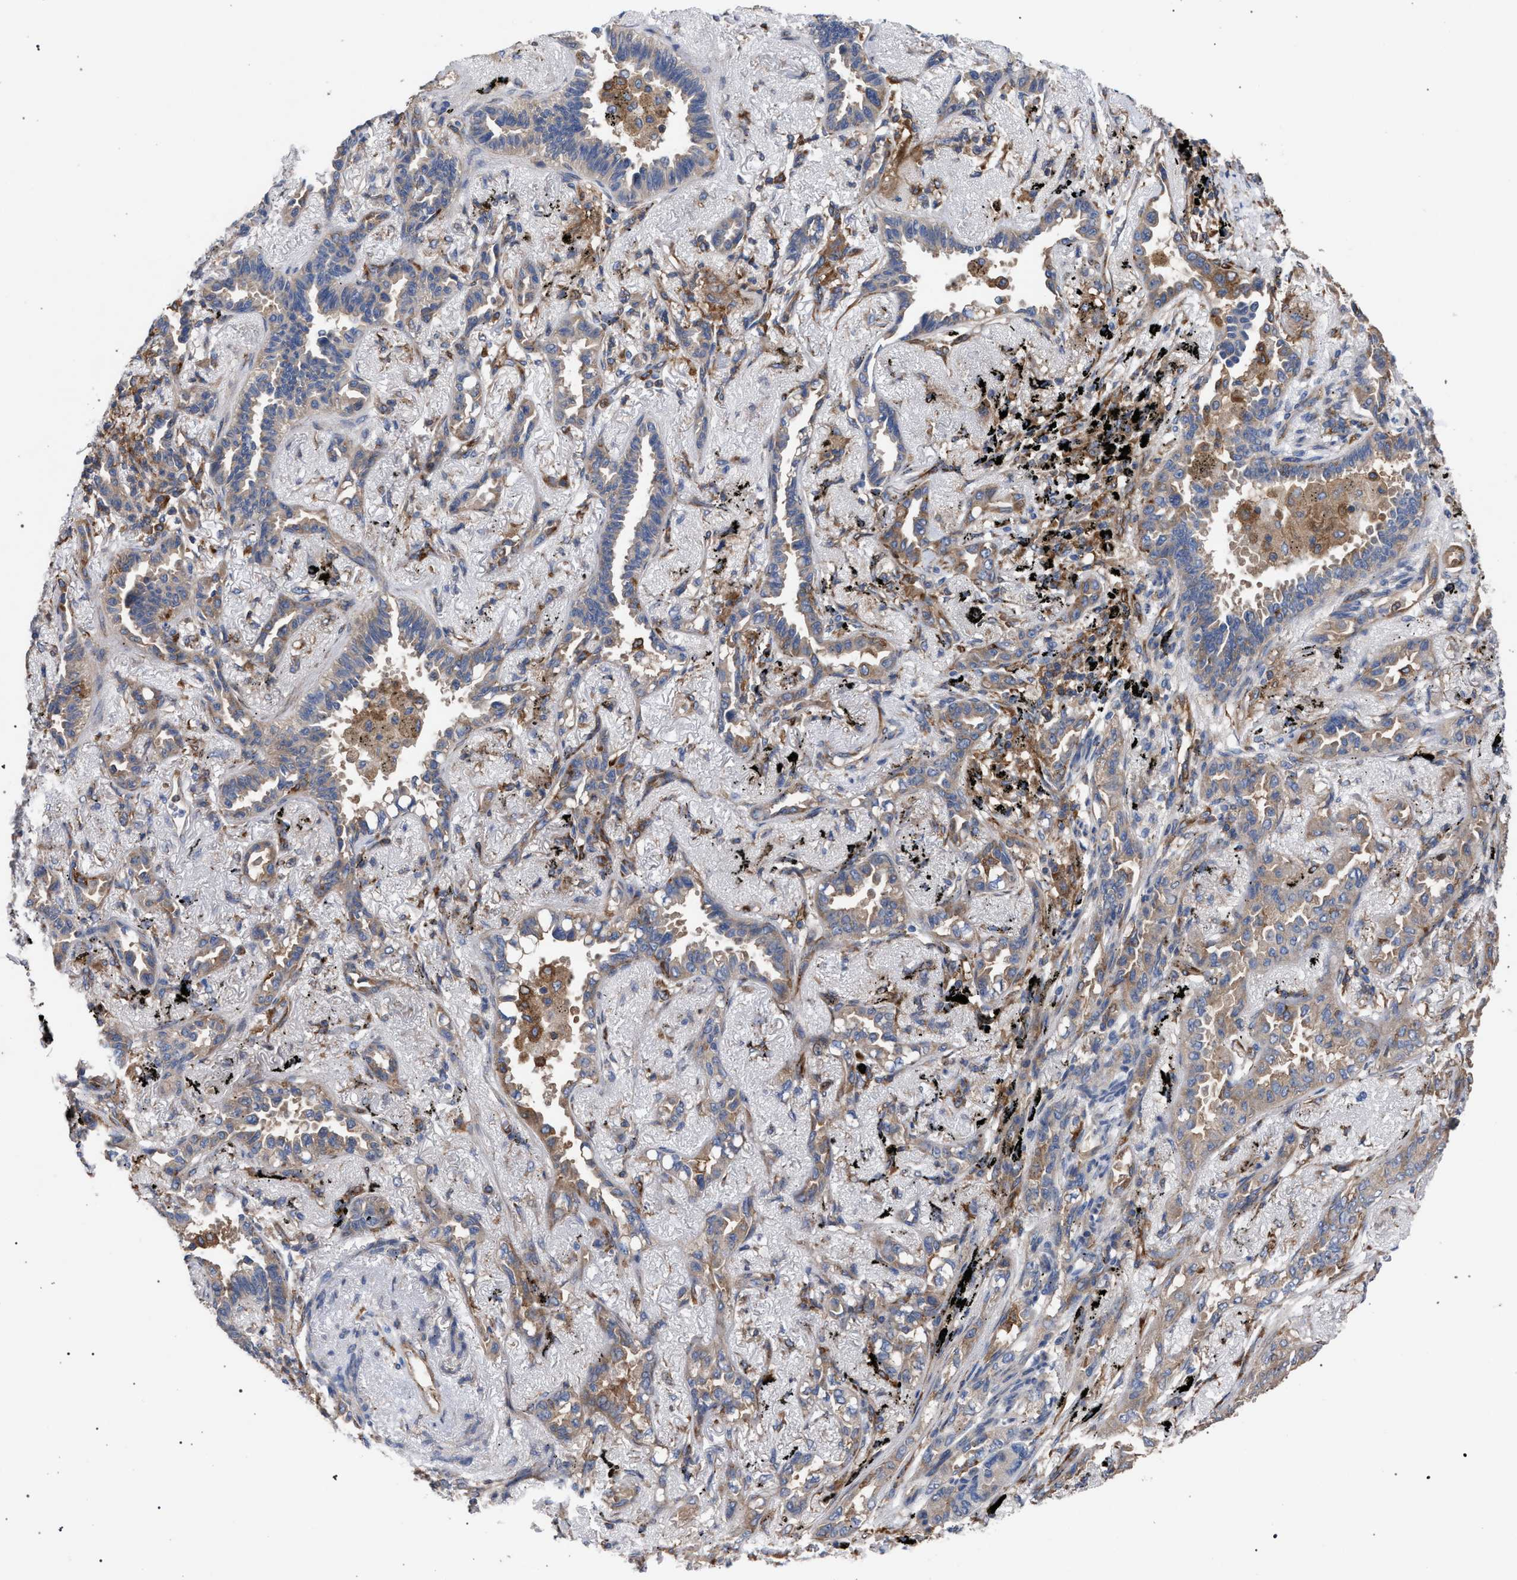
{"staining": {"intensity": "weak", "quantity": ">75%", "location": "cytoplasmic/membranous"}, "tissue": "lung cancer", "cell_type": "Tumor cells", "image_type": "cancer", "snomed": [{"axis": "morphology", "description": "Adenocarcinoma, NOS"}, {"axis": "topography", "description": "Lung"}], "caption": "IHC histopathology image of human adenocarcinoma (lung) stained for a protein (brown), which exhibits low levels of weak cytoplasmic/membranous positivity in about >75% of tumor cells.", "gene": "CDR2L", "patient": {"sex": "male", "age": 59}}